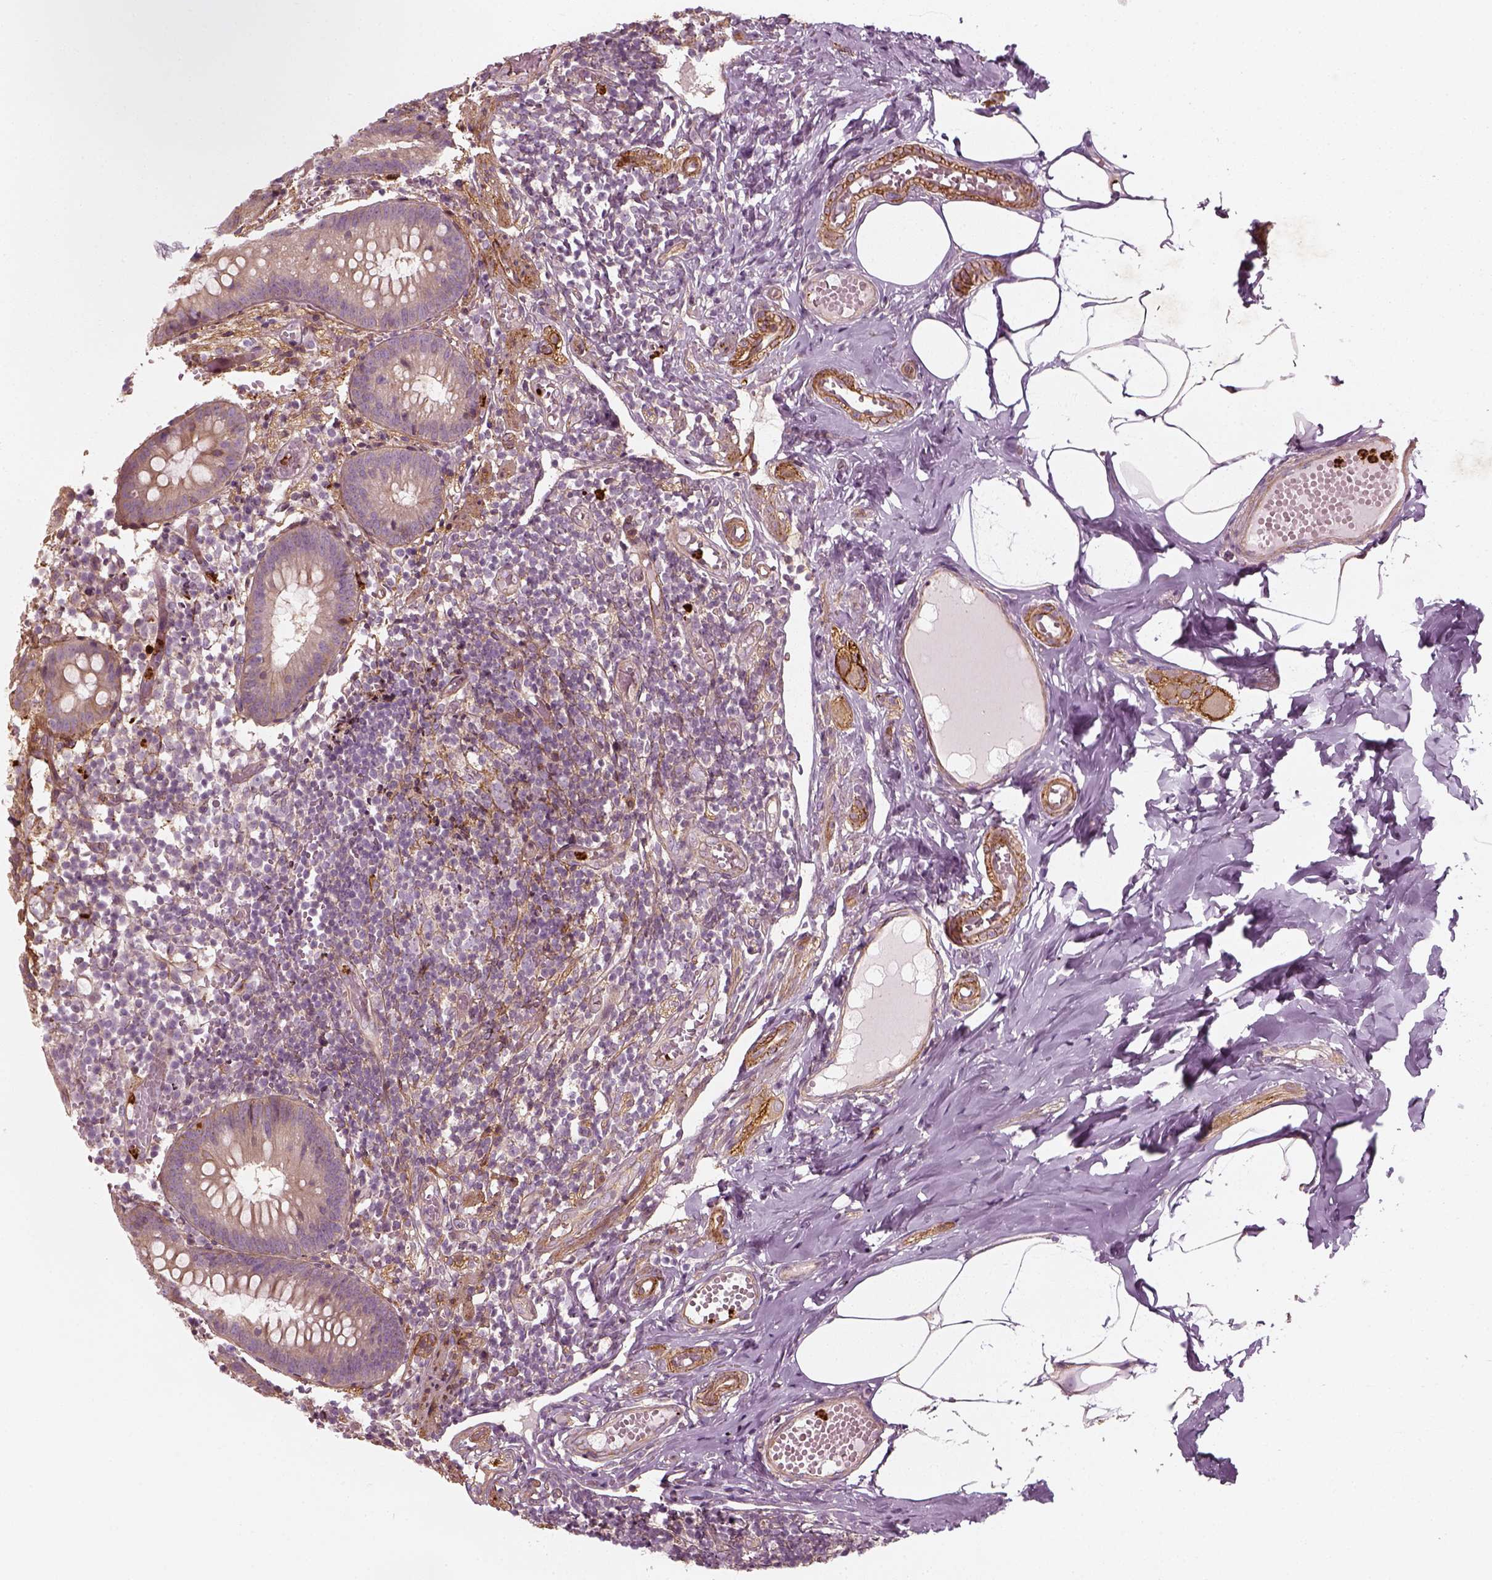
{"staining": {"intensity": "moderate", "quantity": "<25%", "location": "cytoplasmic/membranous"}, "tissue": "appendix", "cell_type": "Glandular cells", "image_type": "normal", "snomed": [{"axis": "morphology", "description": "Normal tissue, NOS"}, {"axis": "topography", "description": "Appendix"}], "caption": "Unremarkable appendix displays moderate cytoplasmic/membranous positivity in about <25% of glandular cells, visualized by immunohistochemistry.", "gene": "NPTN", "patient": {"sex": "female", "age": 32}}